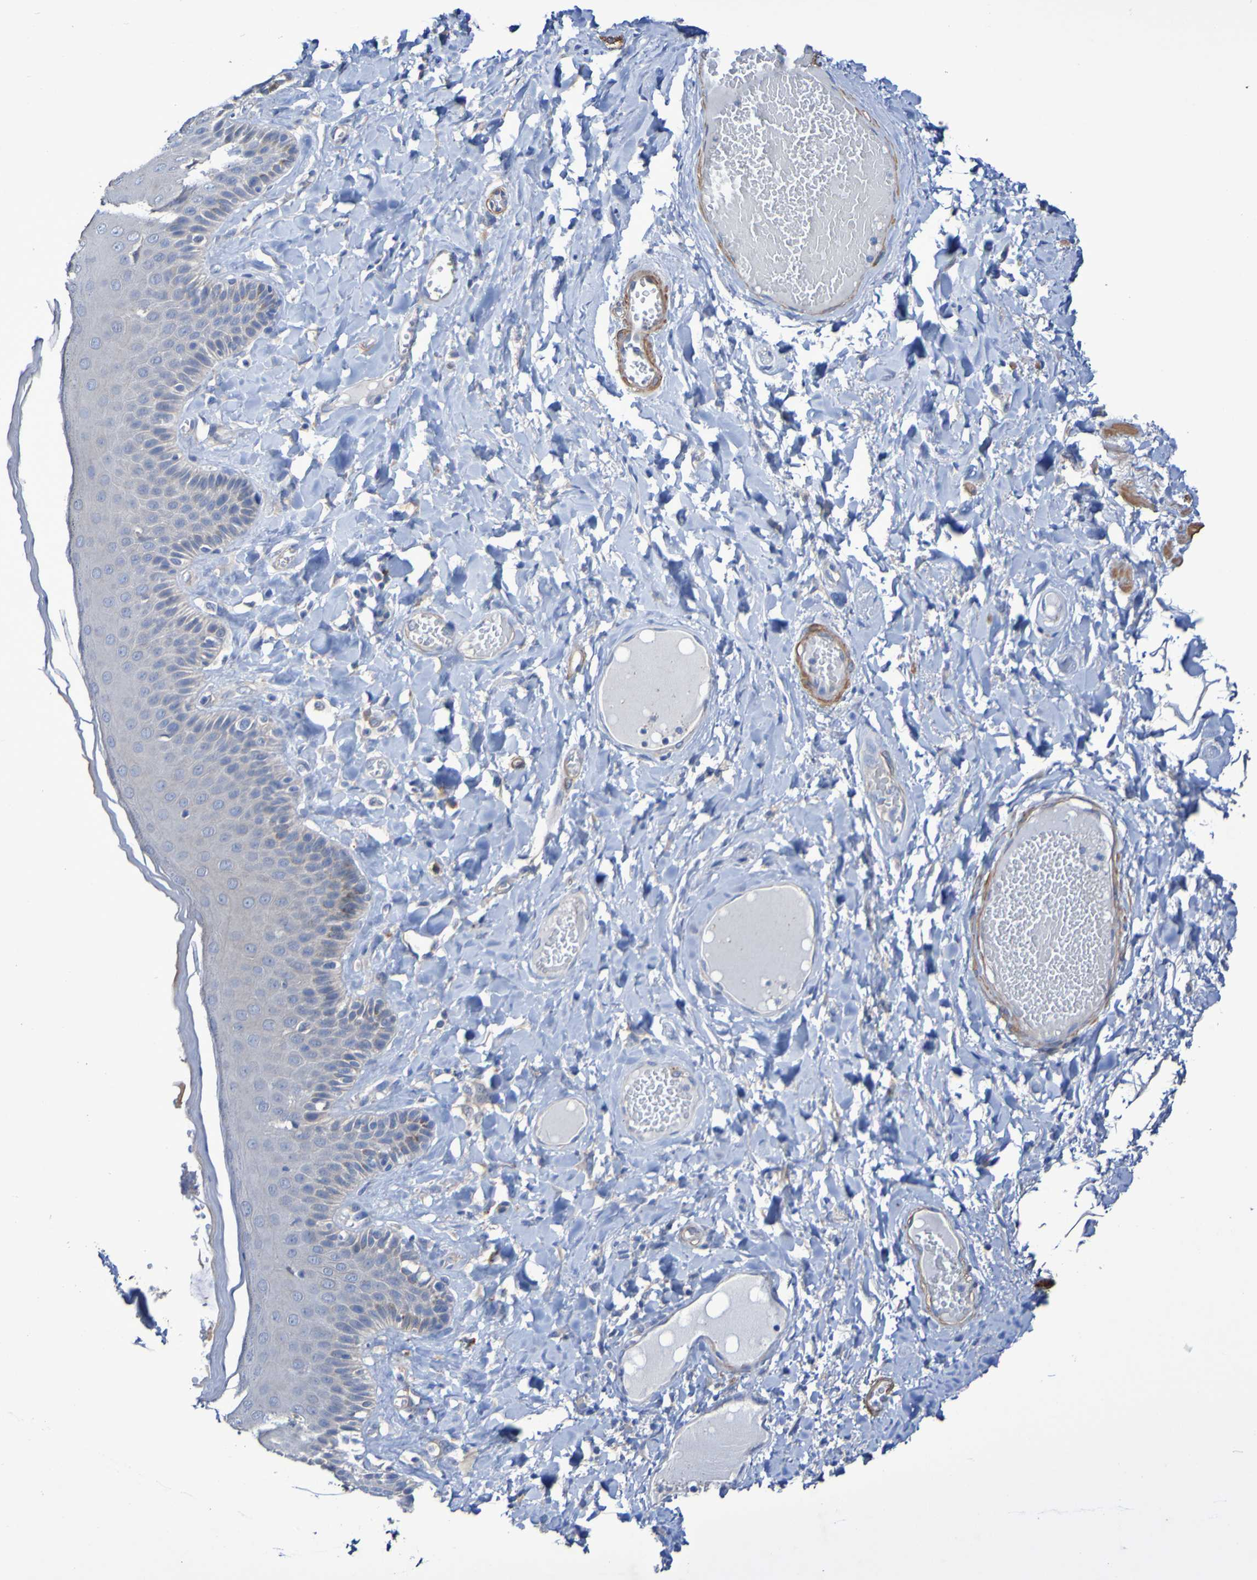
{"staining": {"intensity": "negative", "quantity": "none", "location": "none"}, "tissue": "skin", "cell_type": "Epidermal cells", "image_type": "normal", "snomed": [{"axis": "morphology", "description": "Normal tissue, NOS"}, {"axis": "topography", "description": "Anal"}], "caption": "A high-resolution photomicrograph shows IHC staining of normal skin, which reveals no significant positivity in epidermal cells.", "gene": "SRPRB", "patient": {"sex": "male", "age": 69}}